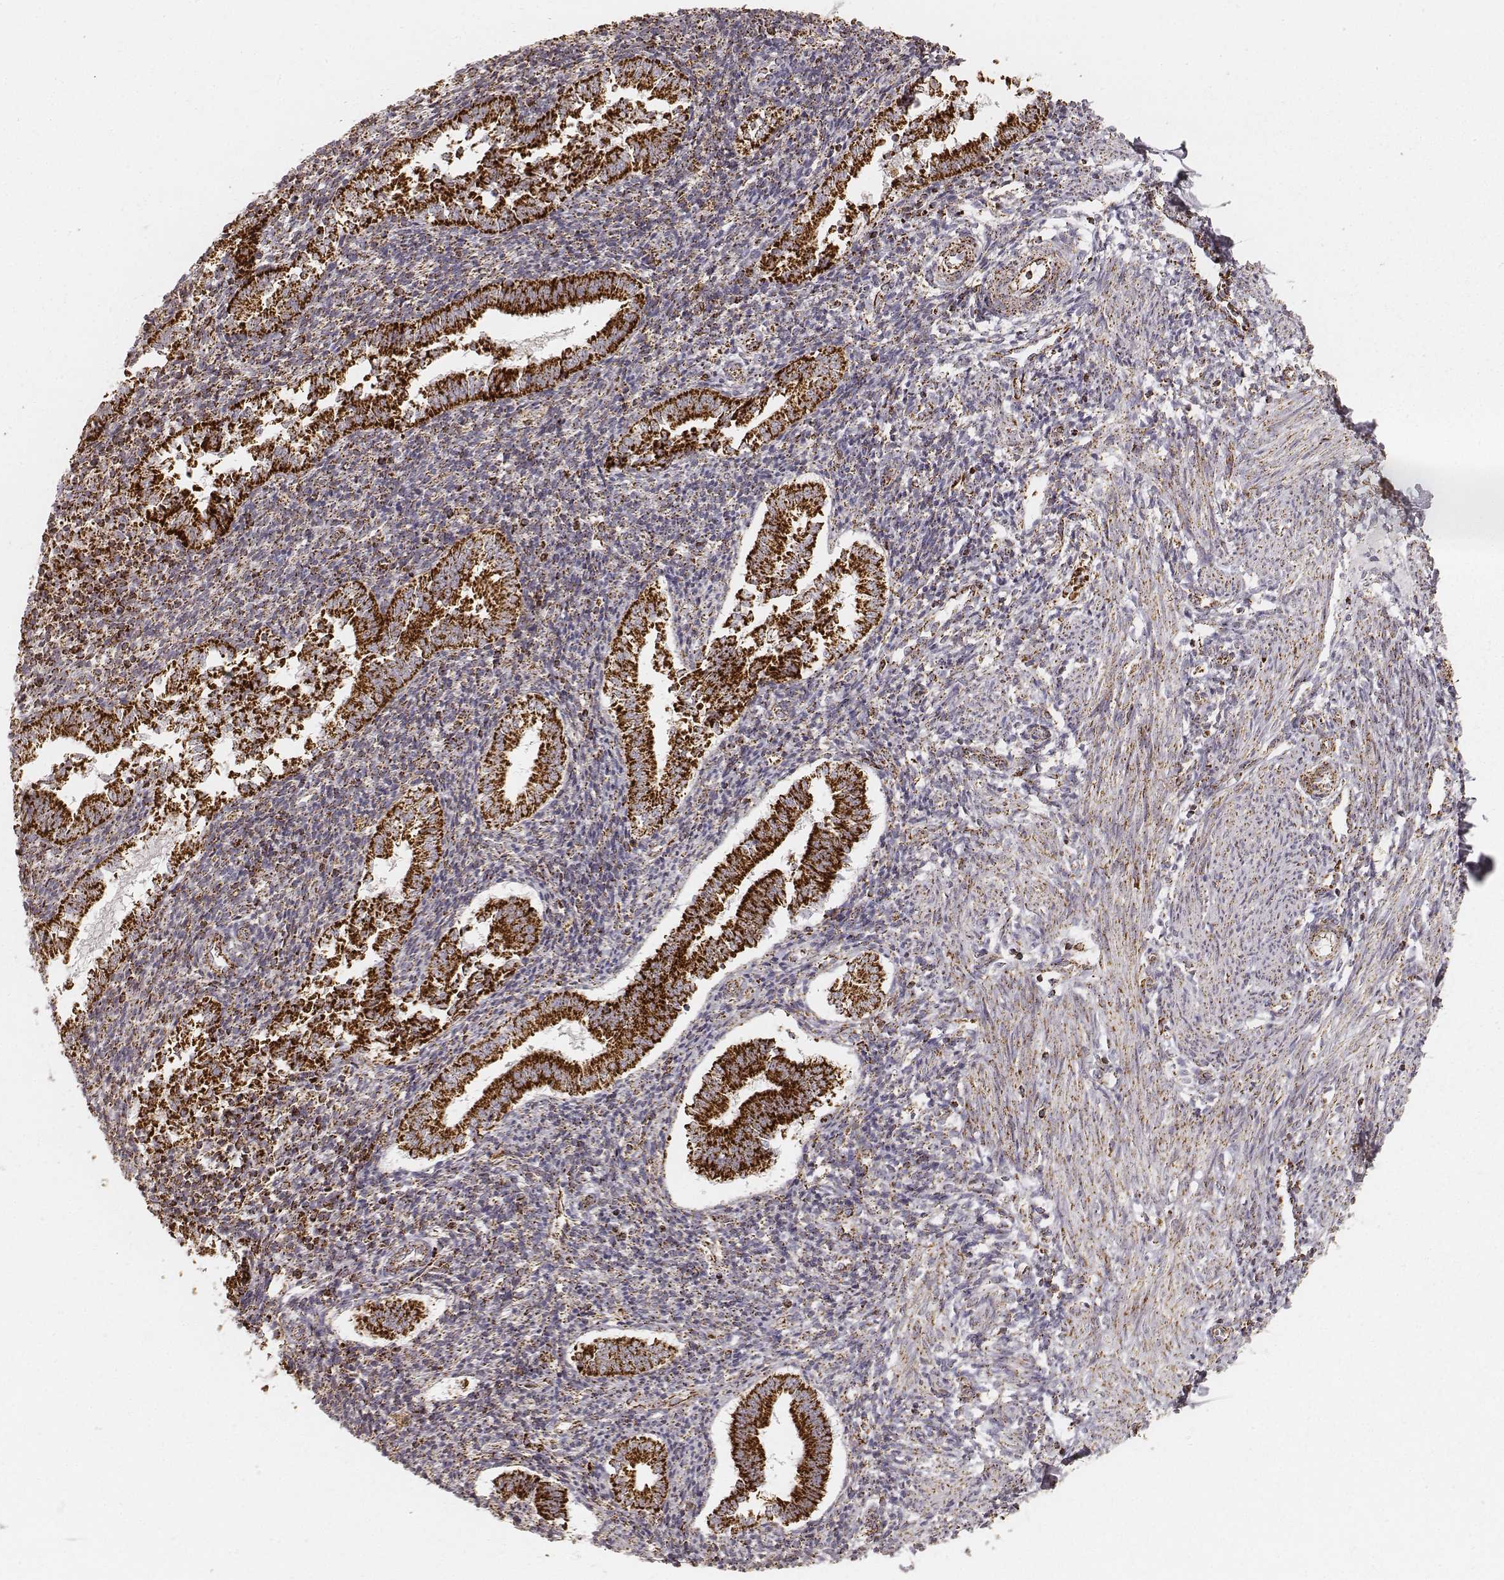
{"staining": {"intensity": "strong", "quantity": "25%-75%", "location": "cytoplasmic/membranous"}, "tissue": "endometrium", "cell_type": "Cells in endometrial stroma", "image_type": "normal", "snomed": [{"axis": "morphology", "description": "Normal tissue, NOS"}, {"axis": "topography", "description": "Endometrium"}], "caption": "This image displays immunohistochemistry staining of unremarkable endometrium, with high strong cytoplasmic/membranous positivity in about 25%-75% of cells in endometrial stroma.", "gene": "CS", "patient": {"sex": "female", "age": 25}}